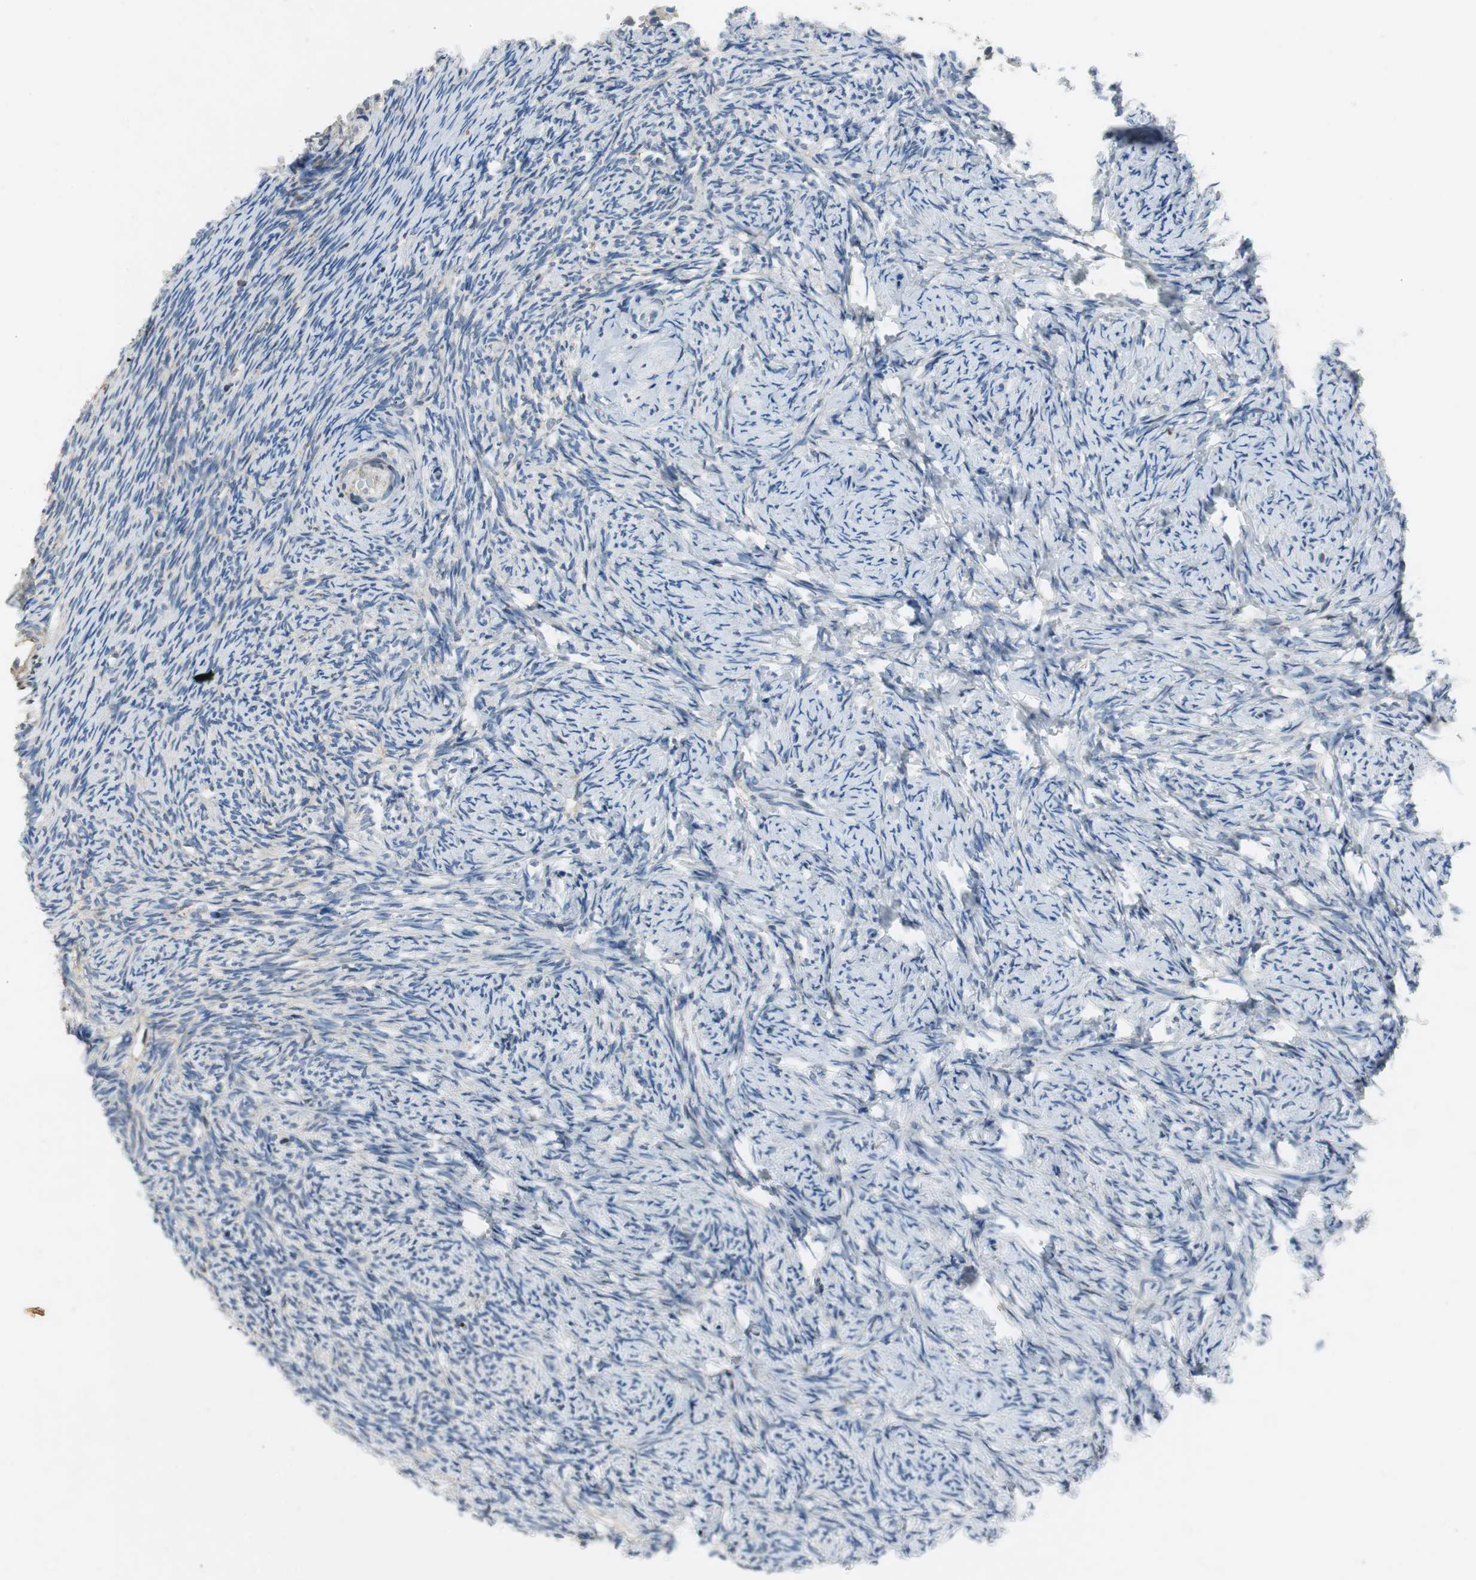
{"staining": {"intensity": "weak", "quantity": "<25%", "location": "cytoplasmic/membranous"}, "tissue": "ovary", "cell_type": "Ovarian stroma cells", "image_type": "normal", "snomed": [{"axis": "morphology", "description": "Normal tissue, NOS"}, {"axis": "topography", "description": "Ovary"}], "caption": "Ovary was stained to show a protein in brown. There is no significant positivity in ovarian stroma cells. (DAB immunohistochemistry (IHC) visualized using brightfield microscopy, high magnification).", "gene": "ORM1", "patient": {"sex": "female", "age": 60}}